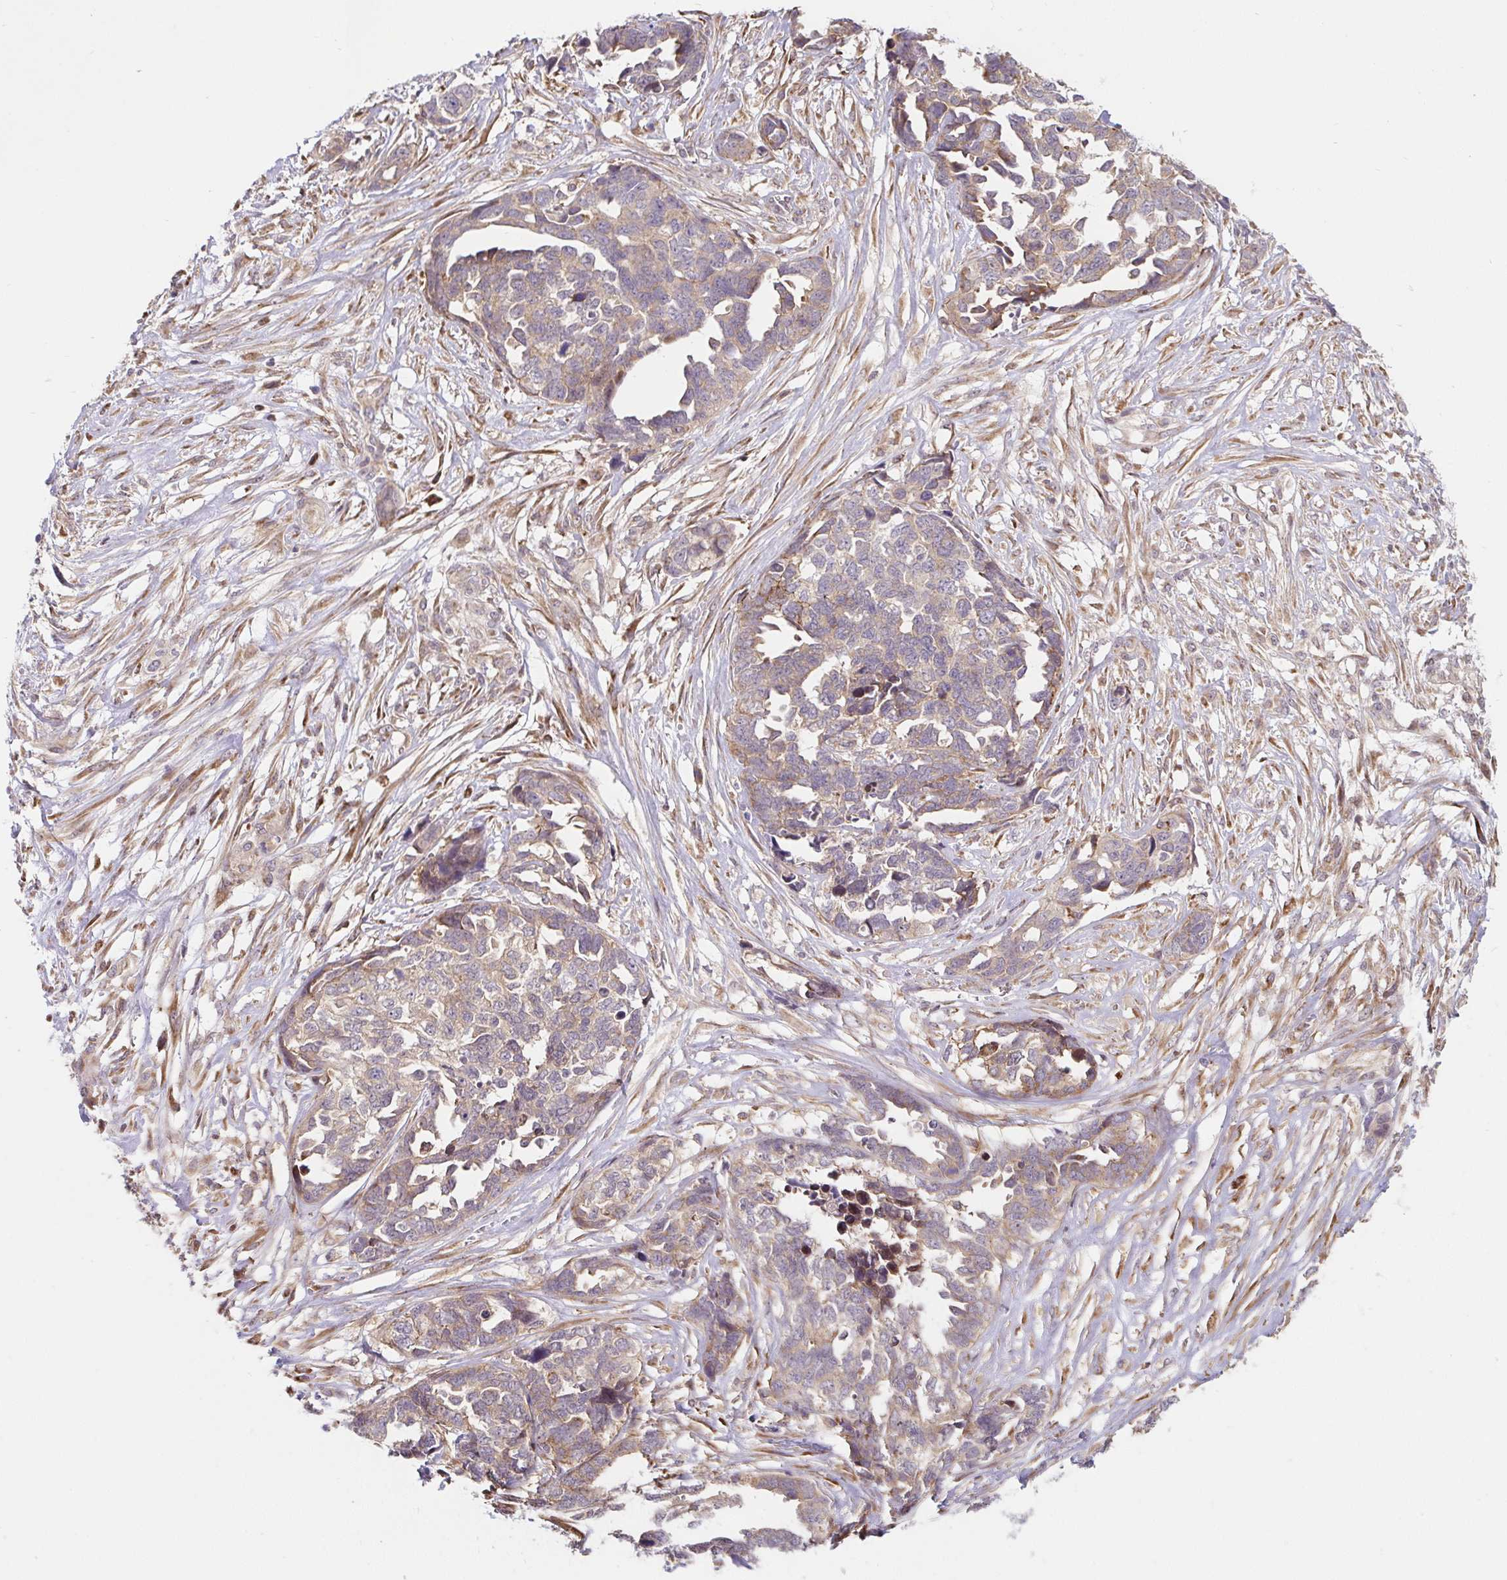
{"staining": {"intensity": "weak", "quantity": "<25%", "location": "cytoplasmic/membranous"}, "tissue": "ovarian cancer", "cell_type": "Tumor cells", "image_type": "cancer", "snomed": [{"axis": "morphology", "description": "Cystadenocarcinoma, serous, NOS"}, {"axis": "topography", "description": "Ovary"}], "caption": "The immunohistochemistry (IHC) photomicrograph has no significant positivity in tumor cells of ovarian cancer (serous cystadenocarcinoma) tissue.", "gene": "LYPD5", "patient": {"sex": "female", "age": 69}}